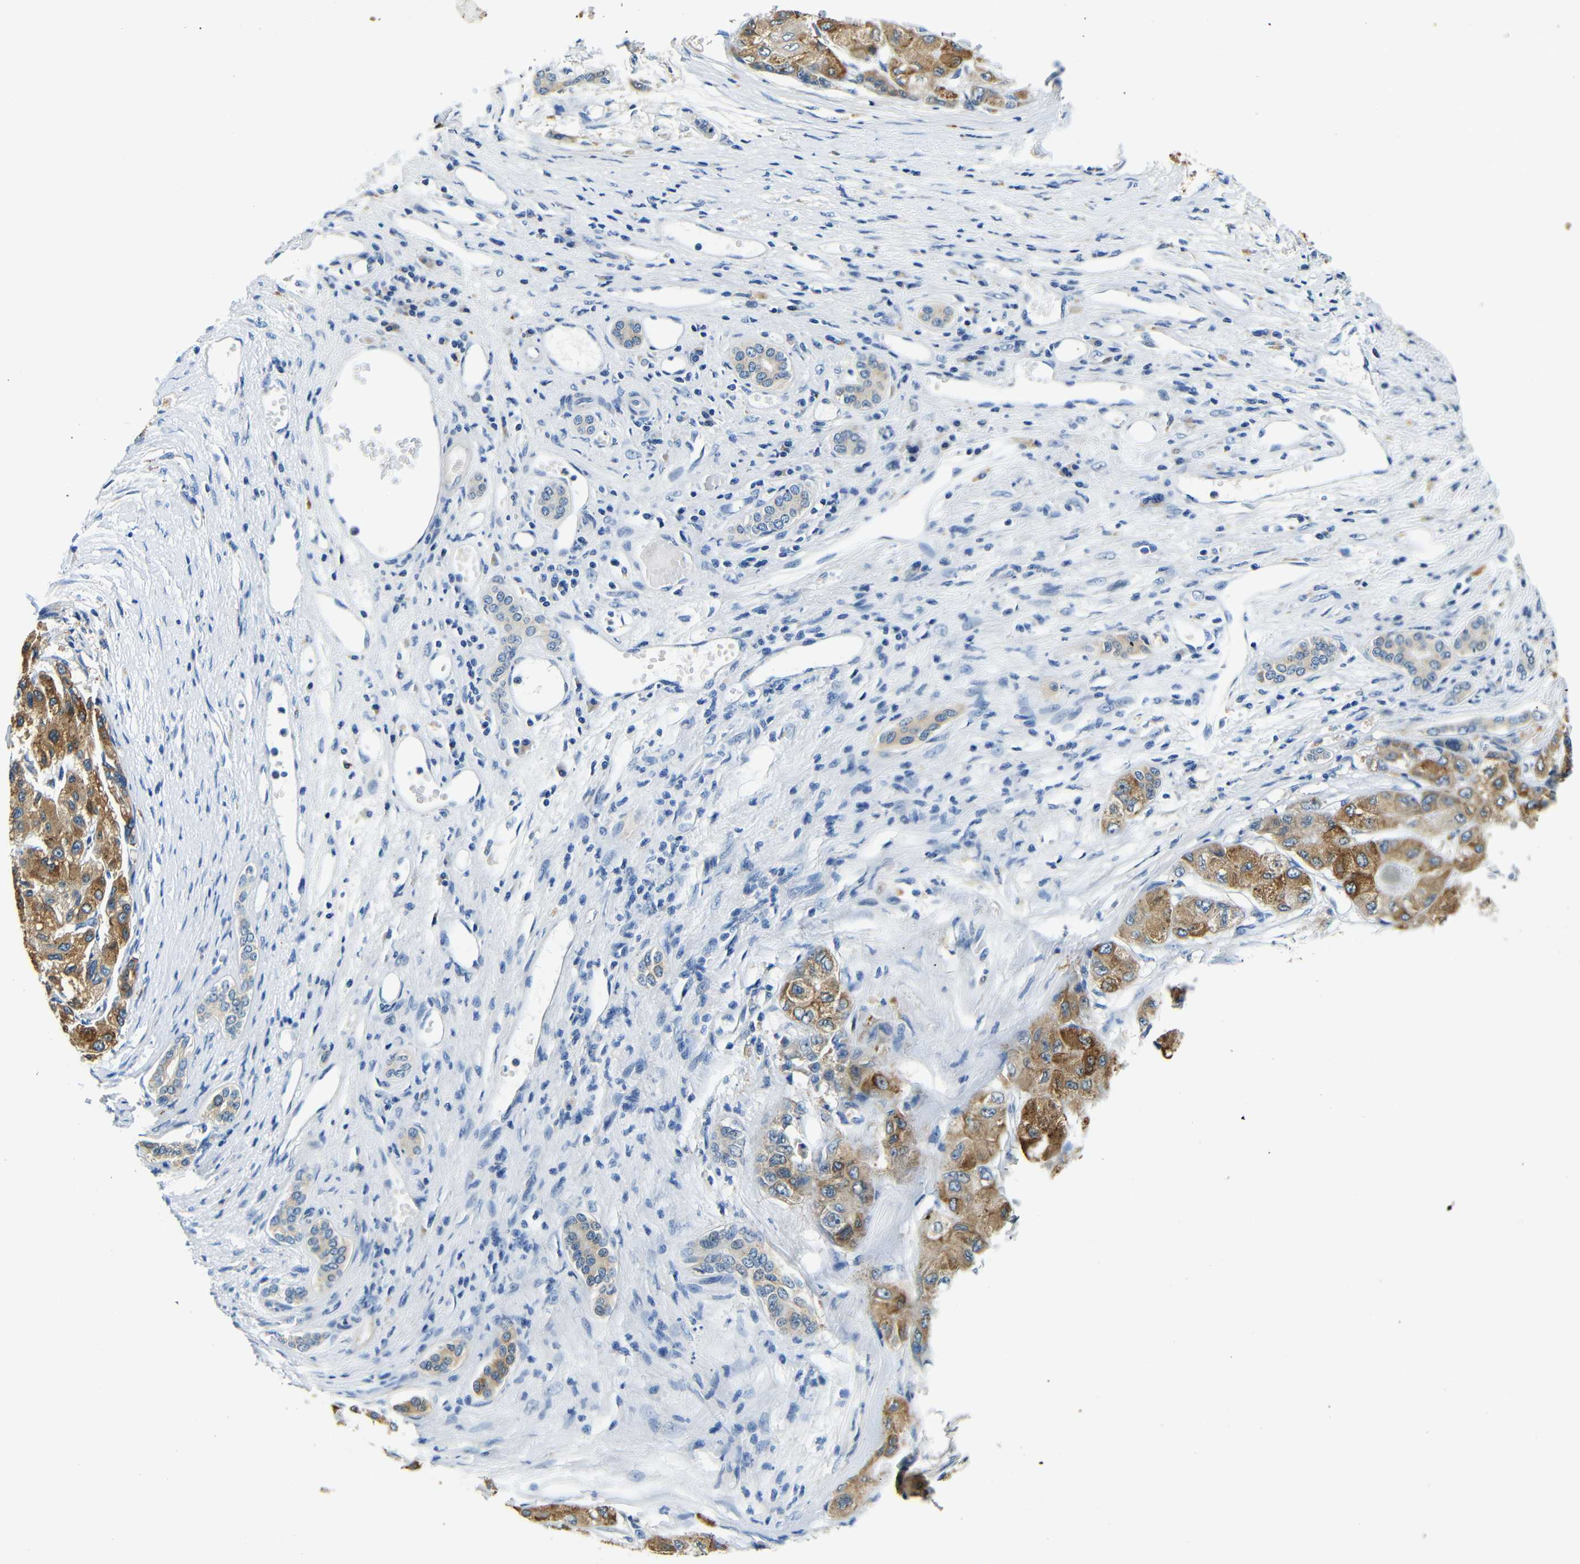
{"staining": {"intensity": "moderate", "quantity": ">75%", "location": "cytoplasmic/membranous"}, "tissue": "liver cancer", "cell_type": "Tumor cells", "image_type": "cancer", "snomed": [{"axis": "morphology", "description": "Carcinoma, Hepatocellular, NOS"}, {"axis": "topography", "description": "Liver"}], "caption": "Immunohistochemistry (IHC) of human liver cancer shows medium levels of moderate cytoplasmic/membranous positivity in about >75% of tumor cells.", "gene": "FMO5", "patient": {"sex": "male", "age": 80}}